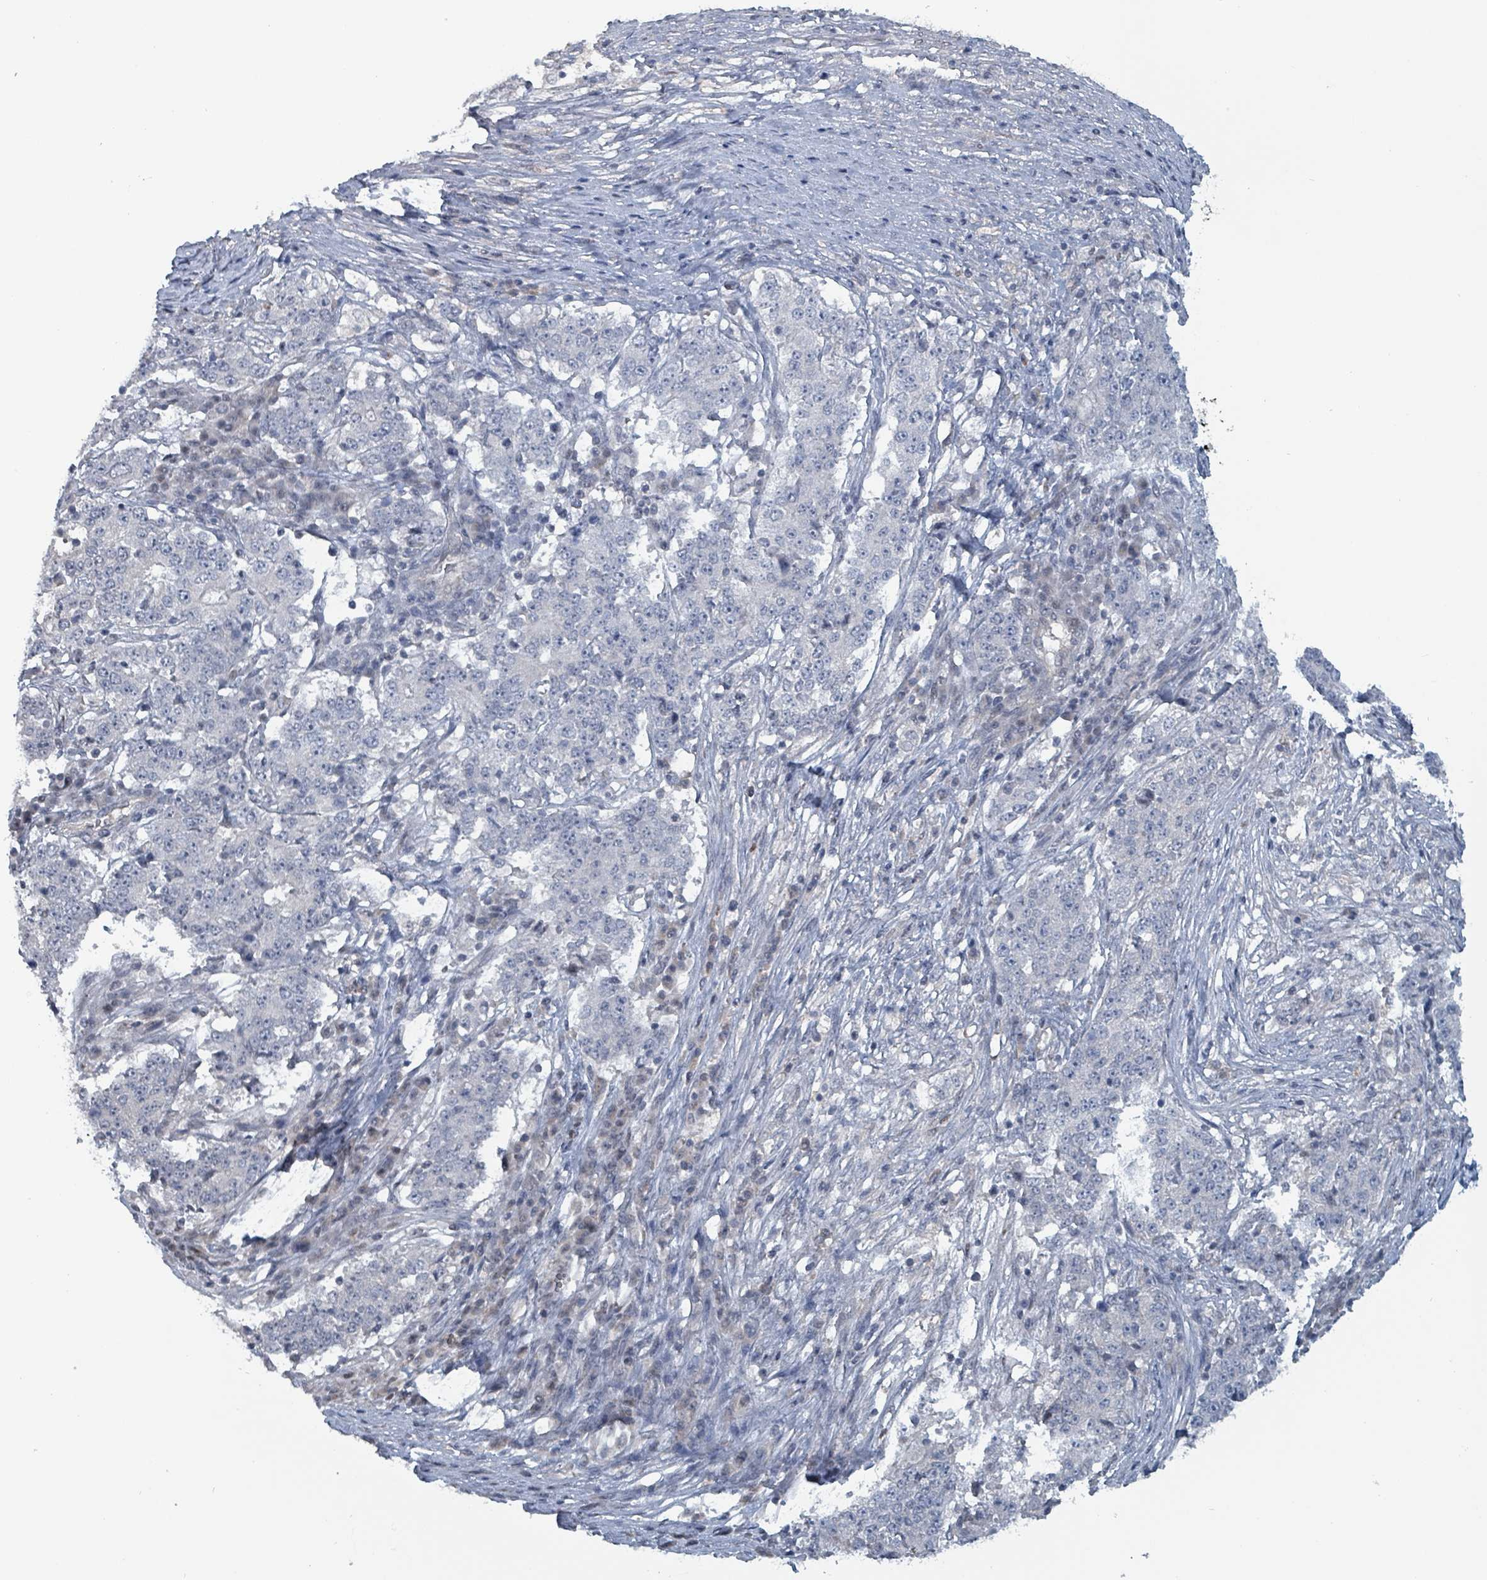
{"staining": {"intensity": "negative", "quantity": "none", "location": "none"}, "tissue": "stomach cancer", "cell_type": "Tumor cells", "image_type": "cancer", "snomed": [{"axis": "morphology", "description": "Adenocarcinoma, NOS"}, {"axis": "topography", "description": "Stomach"}], "caption": "The photomicrograph shows no significant staining in tumor cells of stomach adenocarcinoma.", "gene": "BIVM", "patient": {"sex": "male", "age": 59}}